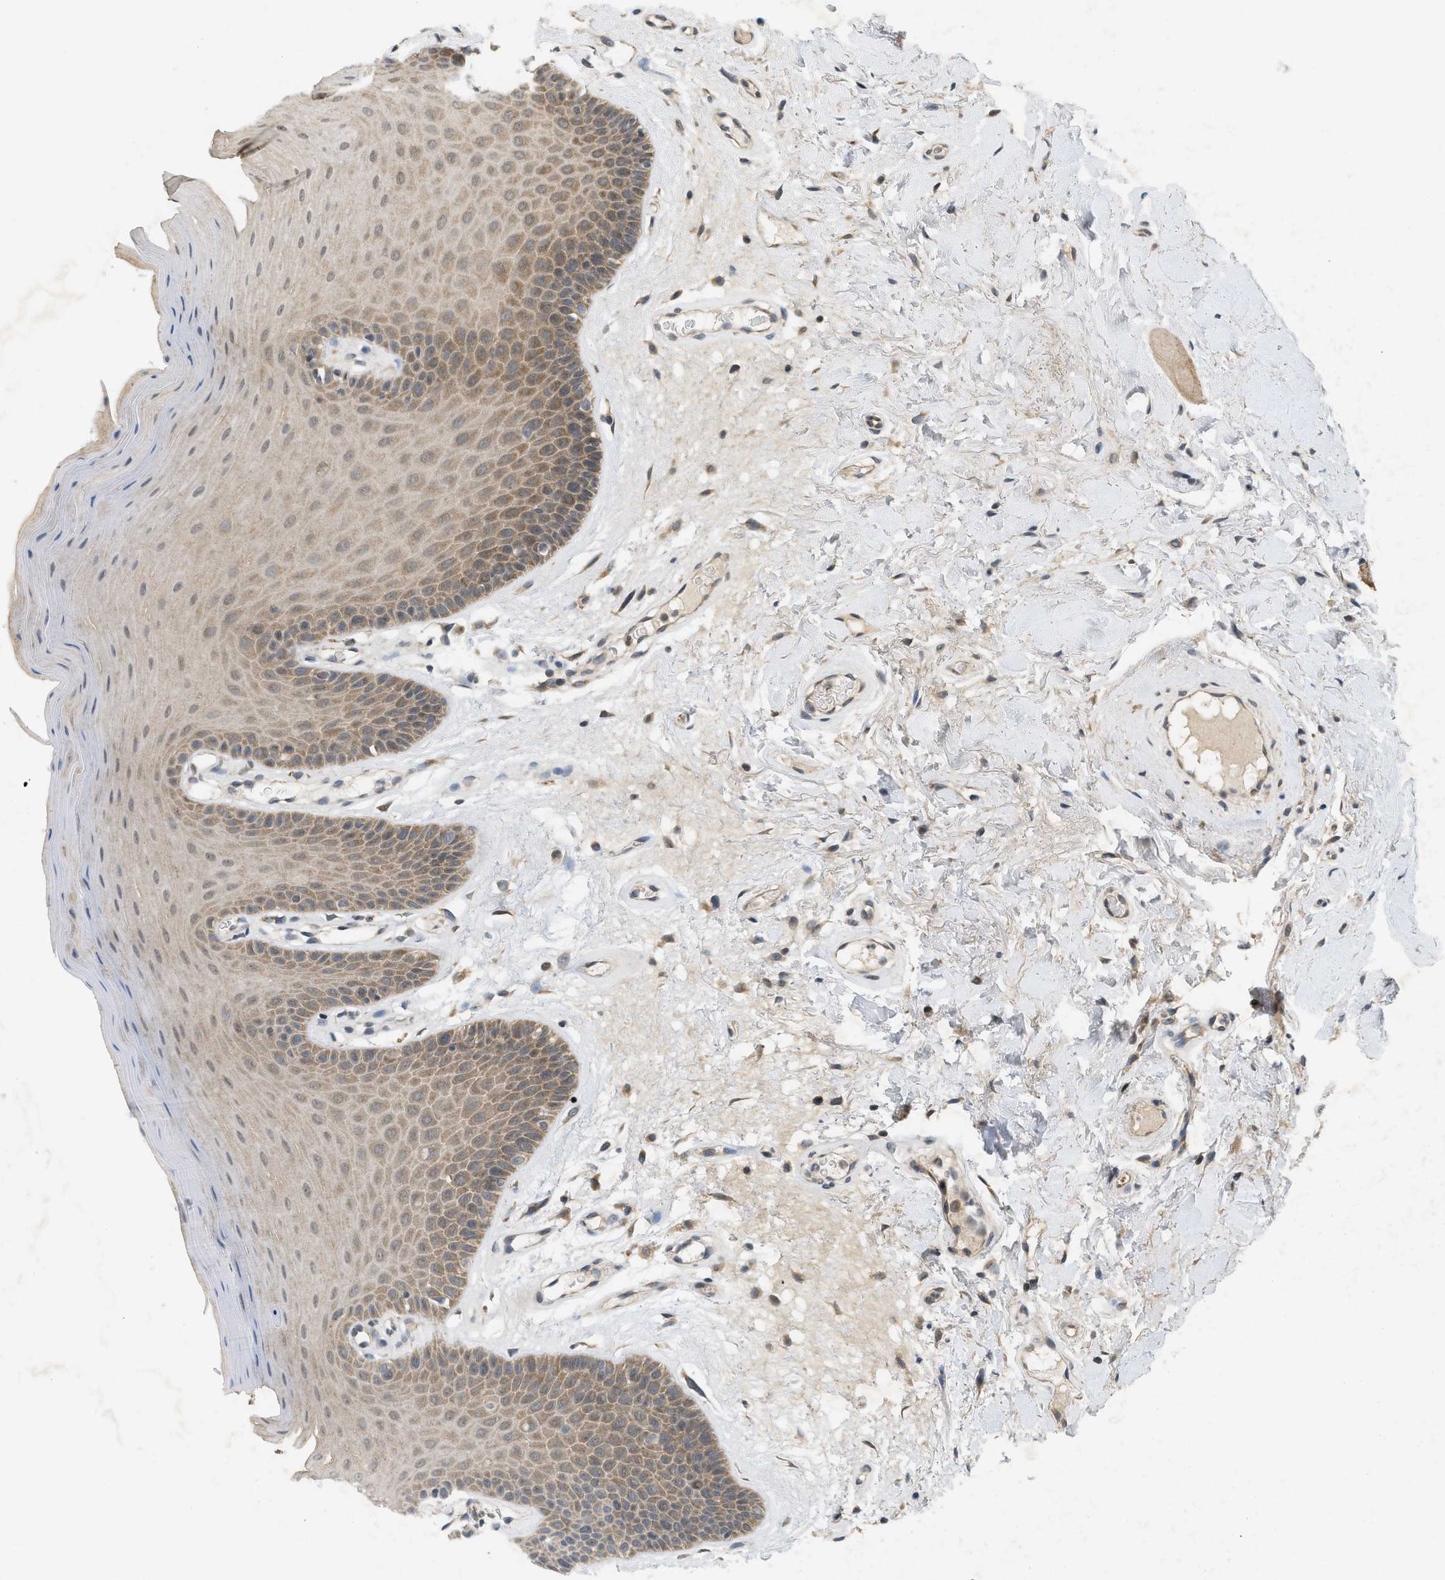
{"staining": {"intensity": "moderate", "quantity": ">75%", "location": "cytoplasmic/membranous"}, "tissue": "oral mucosa", "cell_type": "Squamous epithelial cells", "image_type": "normal", "snomed": [{"axis": "morphology", "description": "Normal tissue, NOS"}, {"axis": "morphology", "description": "Squamous cell carcinoma, NOS"}, {"axis": "topography", "description": "Skeletal muscle"}, {"axis": "topography", "description": "Adipose tissue"}, {"axis": "topography", "description": "Vascular tissue"}, {"axis": "topography", "description": "Oral tissue"}, {"axis": "topography", "description": "Peripheral nerve tissue"}, {"axis": "topography", "description": "Head-Neck"}], "caption": "Immunohistochemistry (IHC) histopathology image of benign oral mucosa: oral mucosa stained using immunohistochemistry (IHC) demonstrates medium levels of moderate protein expression localized specifically in the cytoplasmic/membranous of squamous epithelial cells, appearing as a cytoplasmic/membranous brown color.", "gene": "PRKD1", "patient": {"sex": "male", "age": 71}}